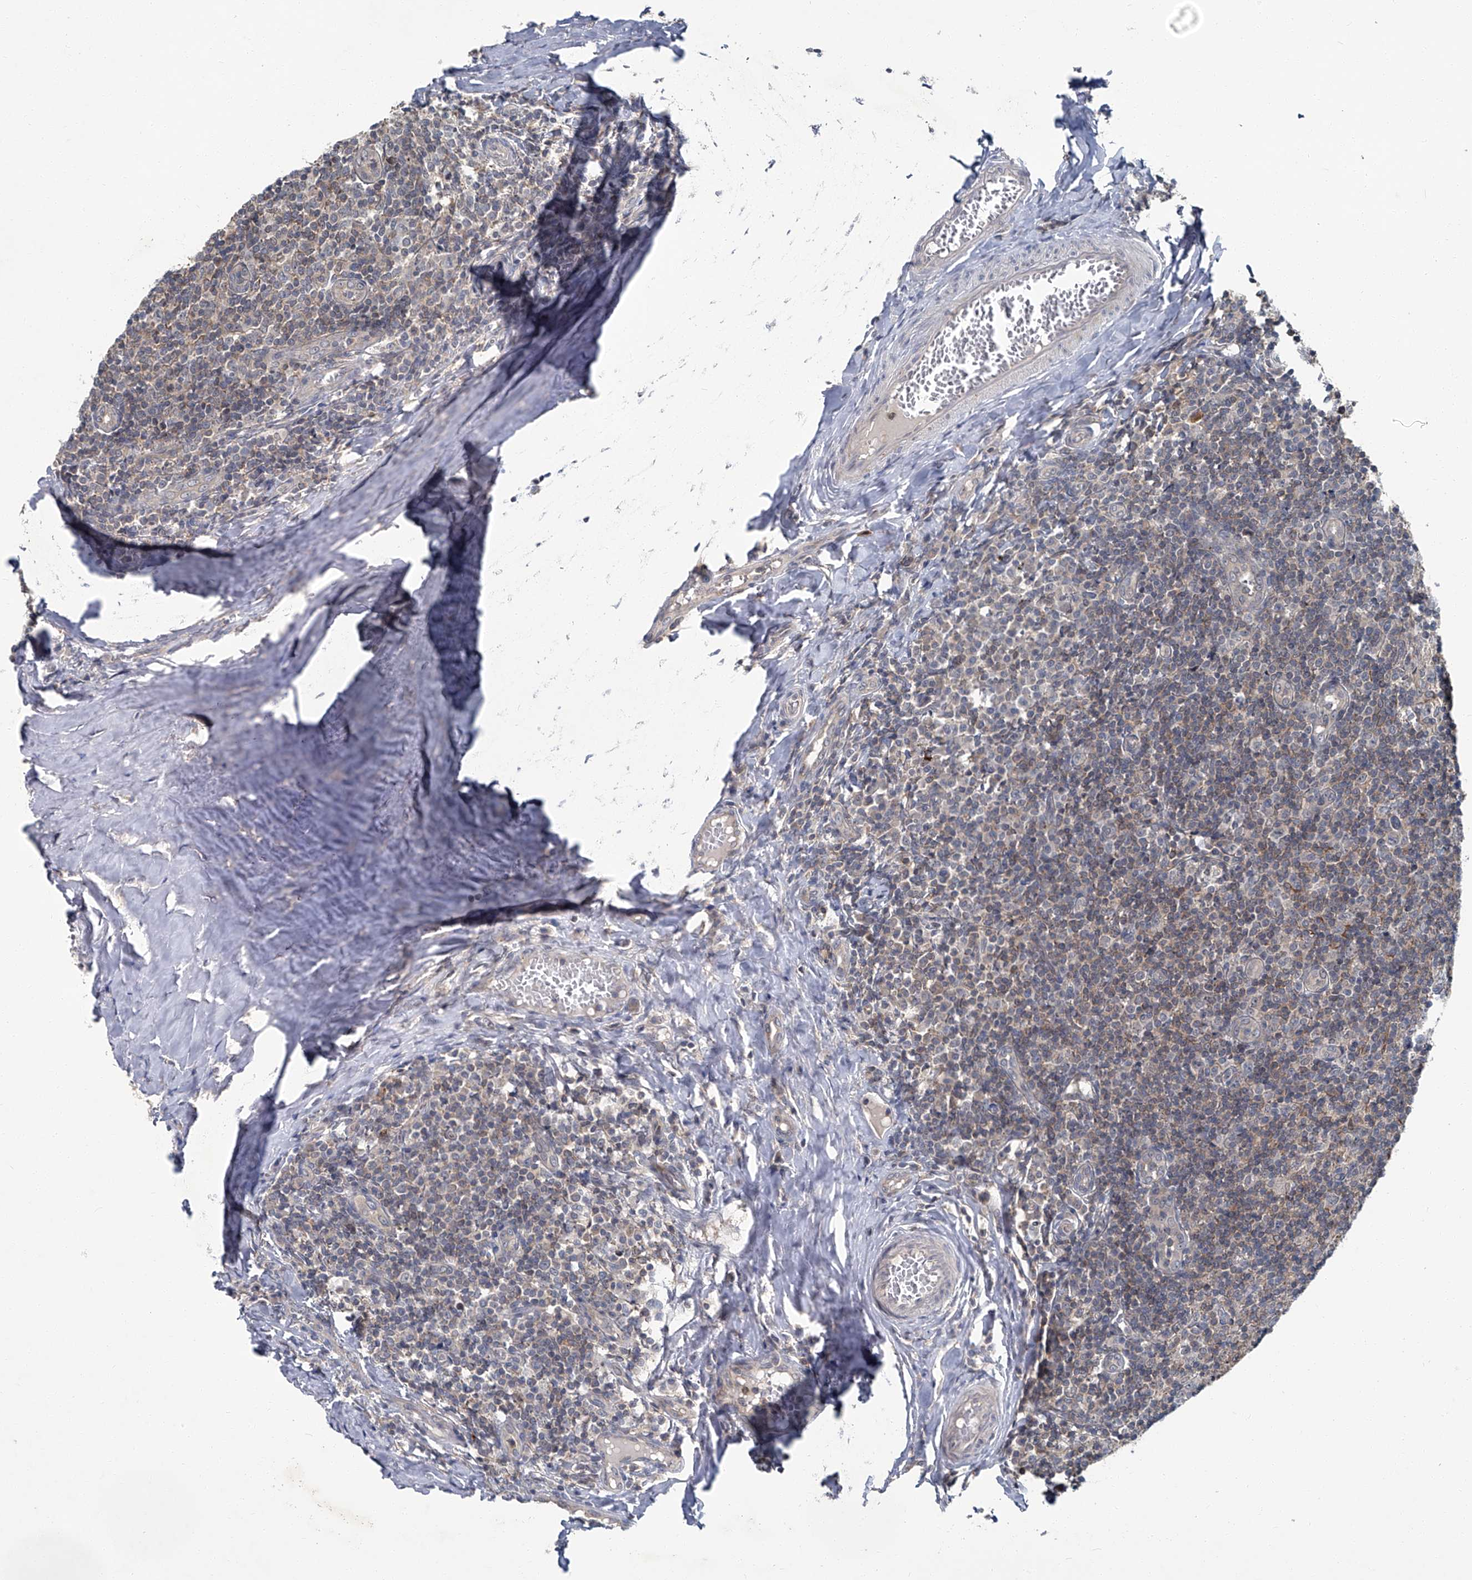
{"staining": {"intensity": "negative", "quantity": "none", "location": "none"}, "tissue": "tonsil", "cell_type": "Germinal center cells", "image_type": "normal", "snomed": [{"axis": "morphology", "description": "Normal tissue, NOS"}, {"axis": "topography", "description": "Tonsil"}], "caption": "A photomicrograph of human tonsil is negative for staining in germinal center cells. (DAB immunohistochemistry (IHC), high magnification).", "gene": "AKNAD1", "patient": {"sex": "female", "age": 19}}